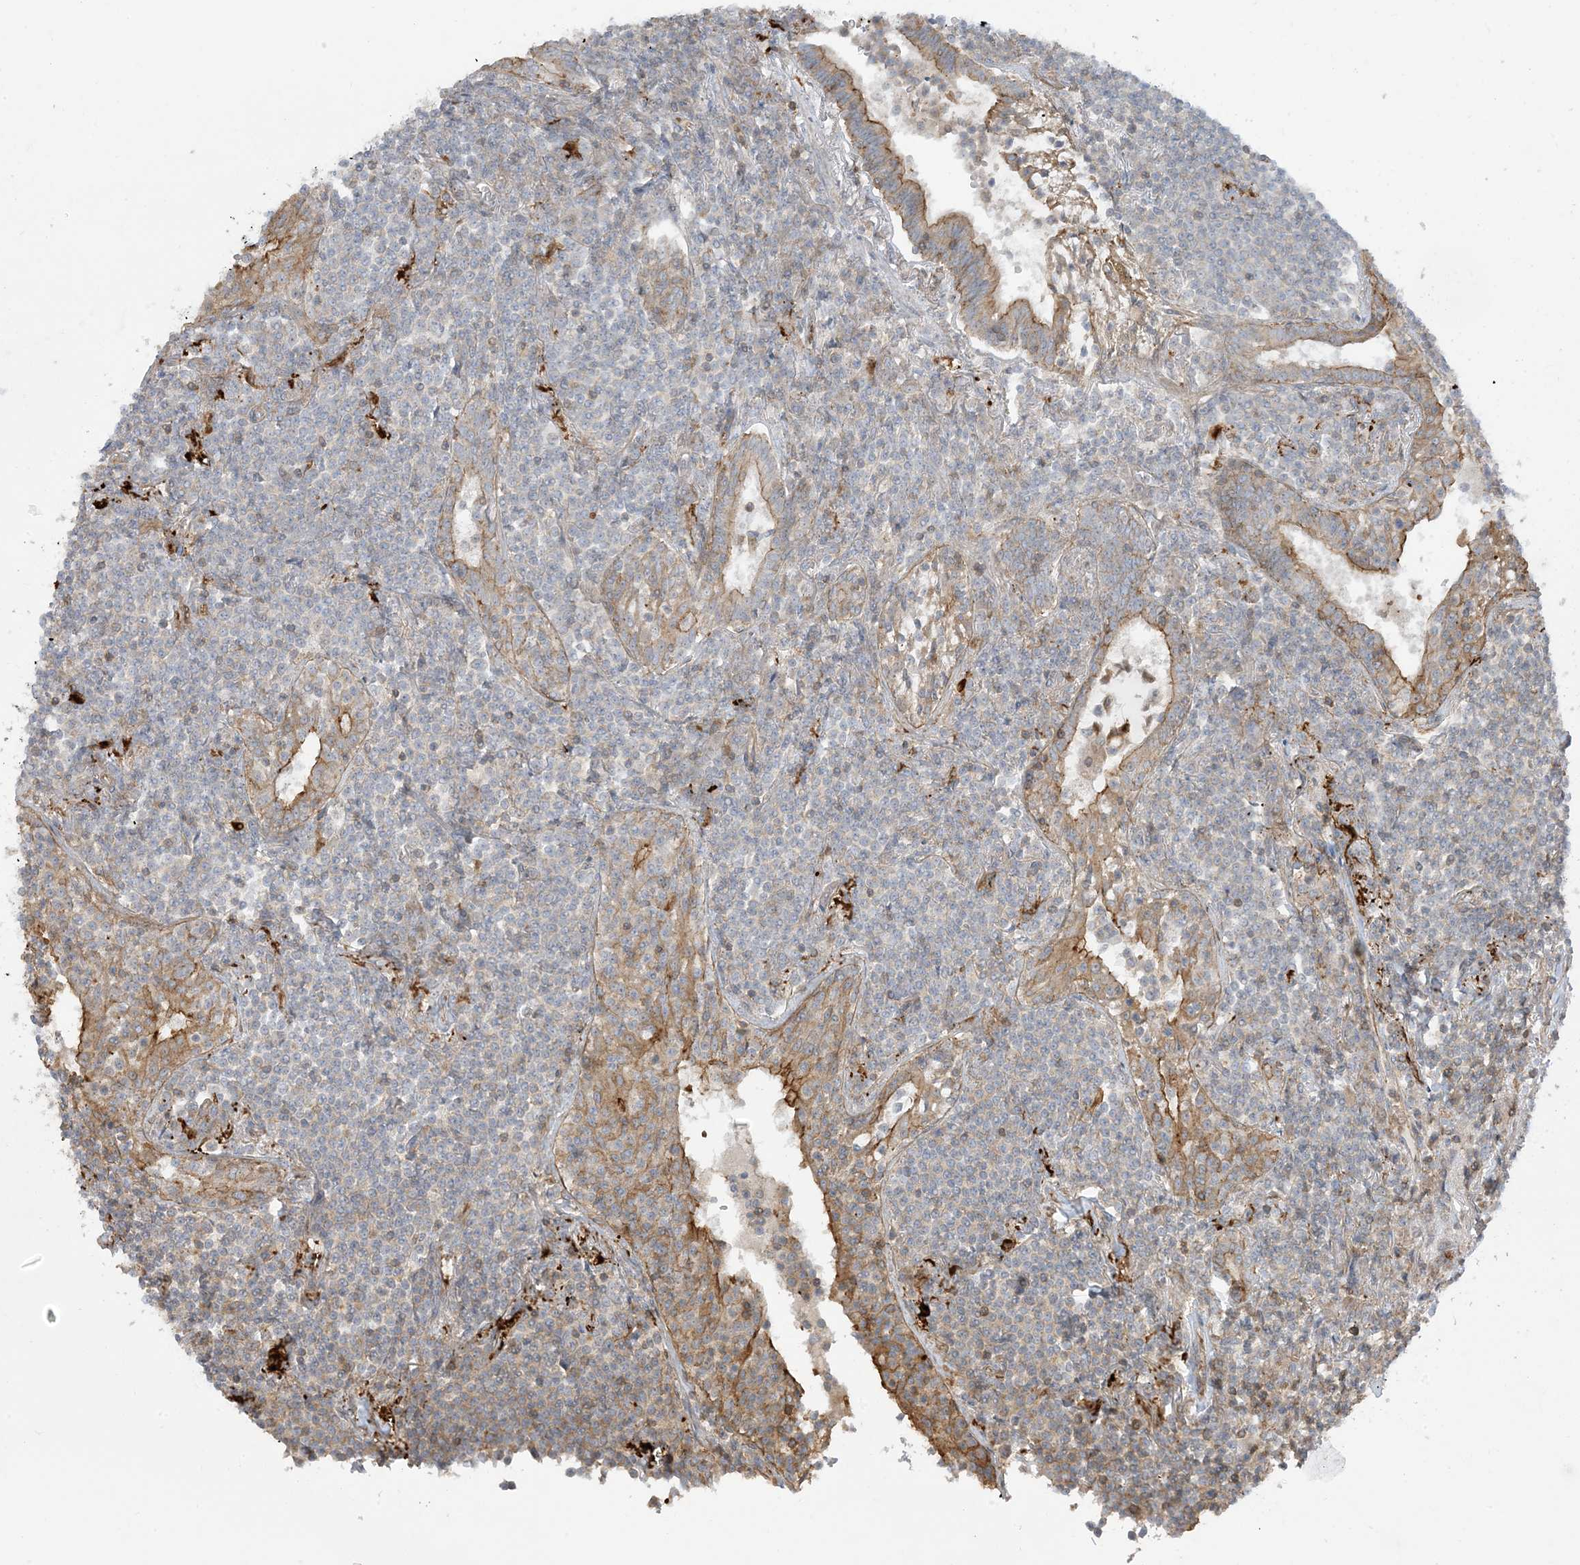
{"staining": {"intensity": "negative", "quantity": "none", "location": "none"}, "tissue": "lymphoma", "cell_type": "Tumor cells", "image_type": "cancer", "snomed": [{"axis": "morphology", "description": "Malignant lymphoma, non-Hodgkin's type, Low grade"}, {"axis": "topography", "description": "Lung"}], "caption": "Immunohistochemistry photomicrograph of neoplastic tissue: lymphoma stained with DAB displays no significant protein expression in tumor cells. Brightfield microscopy of immunohistochemistry stained with DAB (brown) and hematoxylin (blue), captured at high magnification.", "gene": "ICMT", "patient": {"sex": "female", "age": 71}}